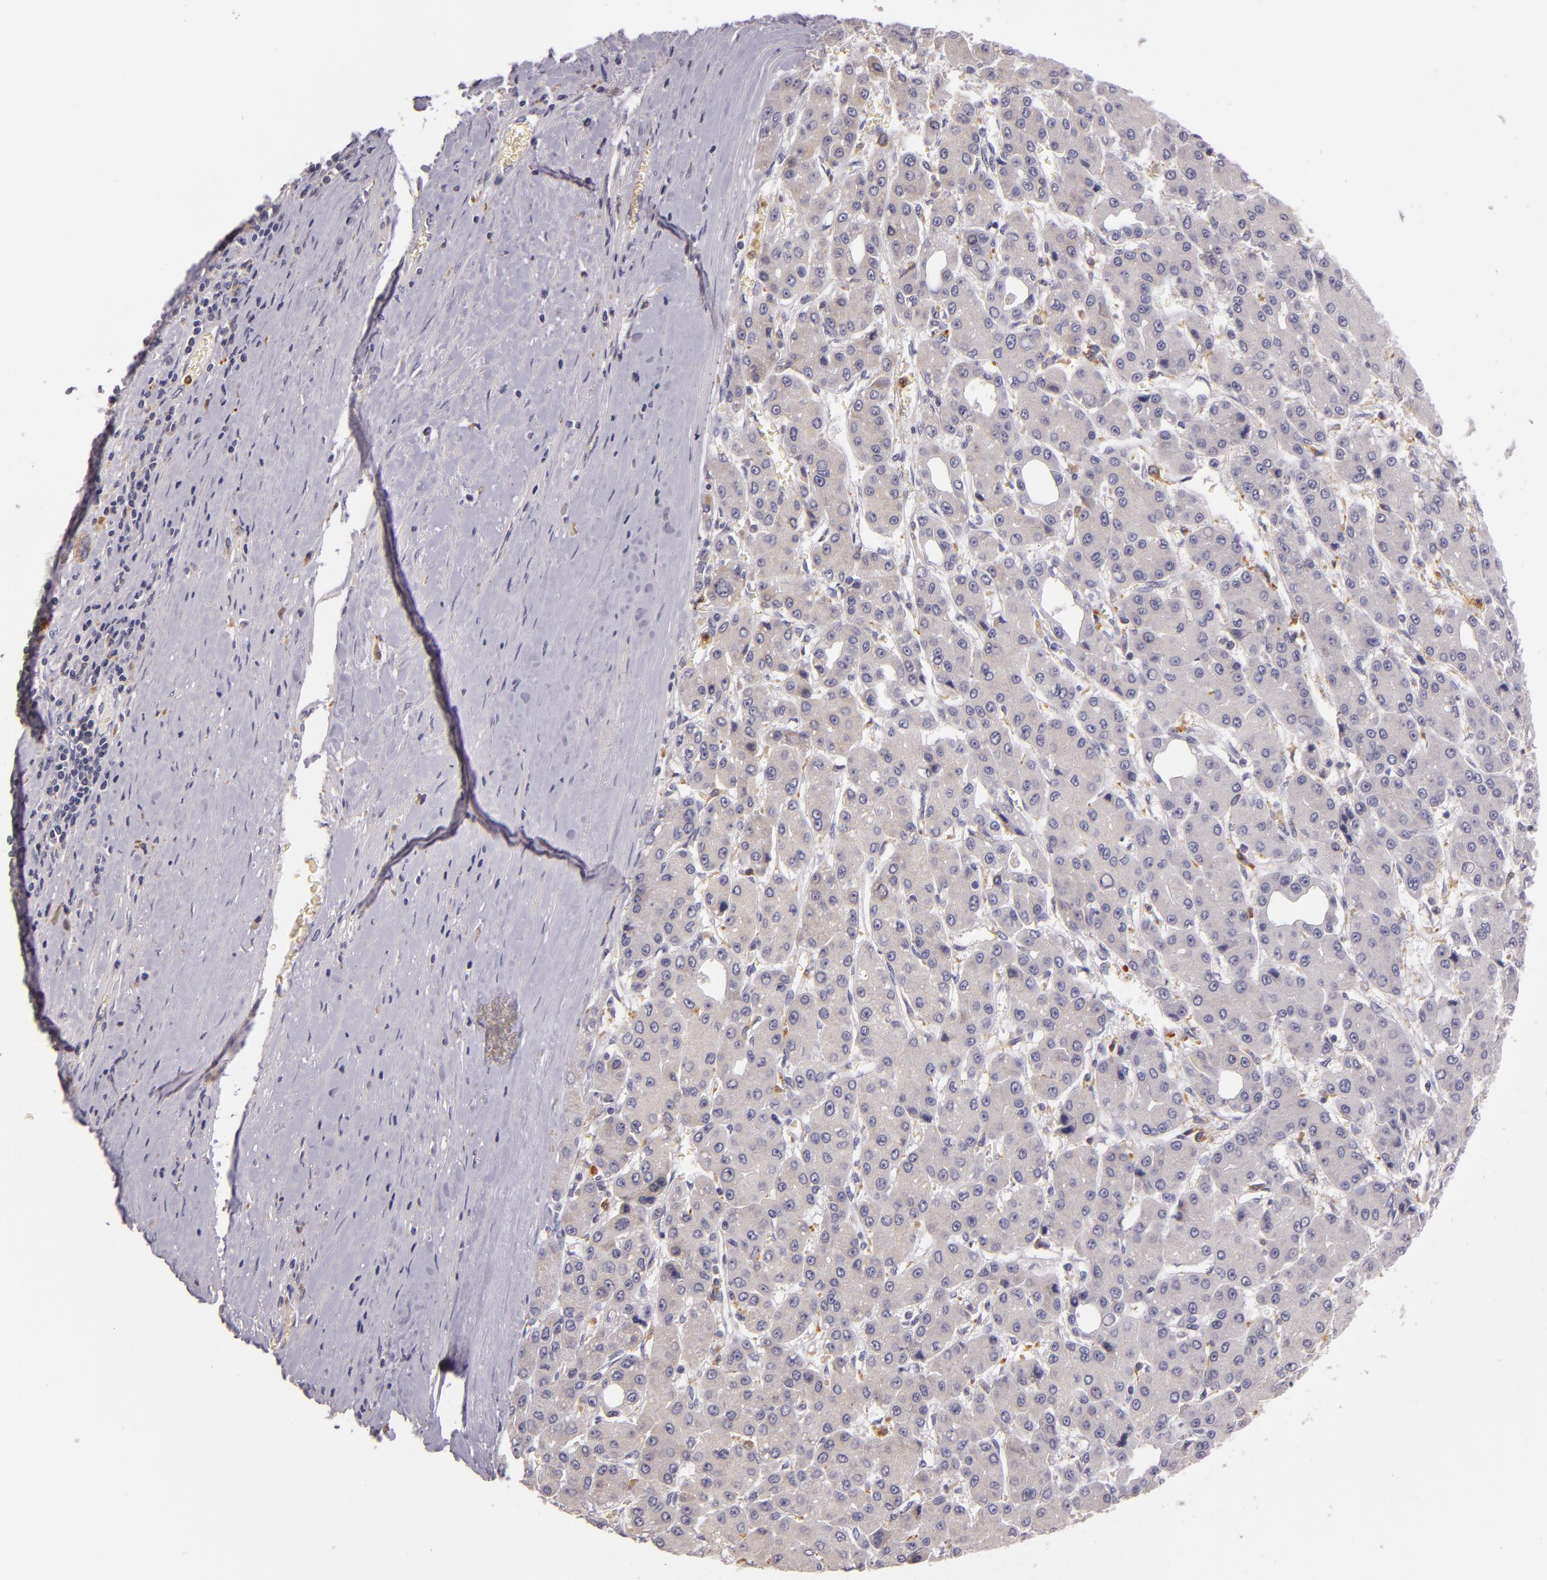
{"staining": {"intensity": "weak", "quantity": "<25%", "location": "cytoplasmic/membranous"}, "tissue": "liver cancer", "cell_type": "Tumor cells", "image_type": "cancer", "snomed": [{"axis": "morphology", "description": "Carcinoma, Hepatocellular, NOS"}, {"axis": "topography", "description": "Liver"}], "caption": "Protein analysis of liver hepatocellular carcinoma displays no significant positivity in tumor cells.", "gene": "TLR8", "patient": {"sex": "male", "age": 69}}